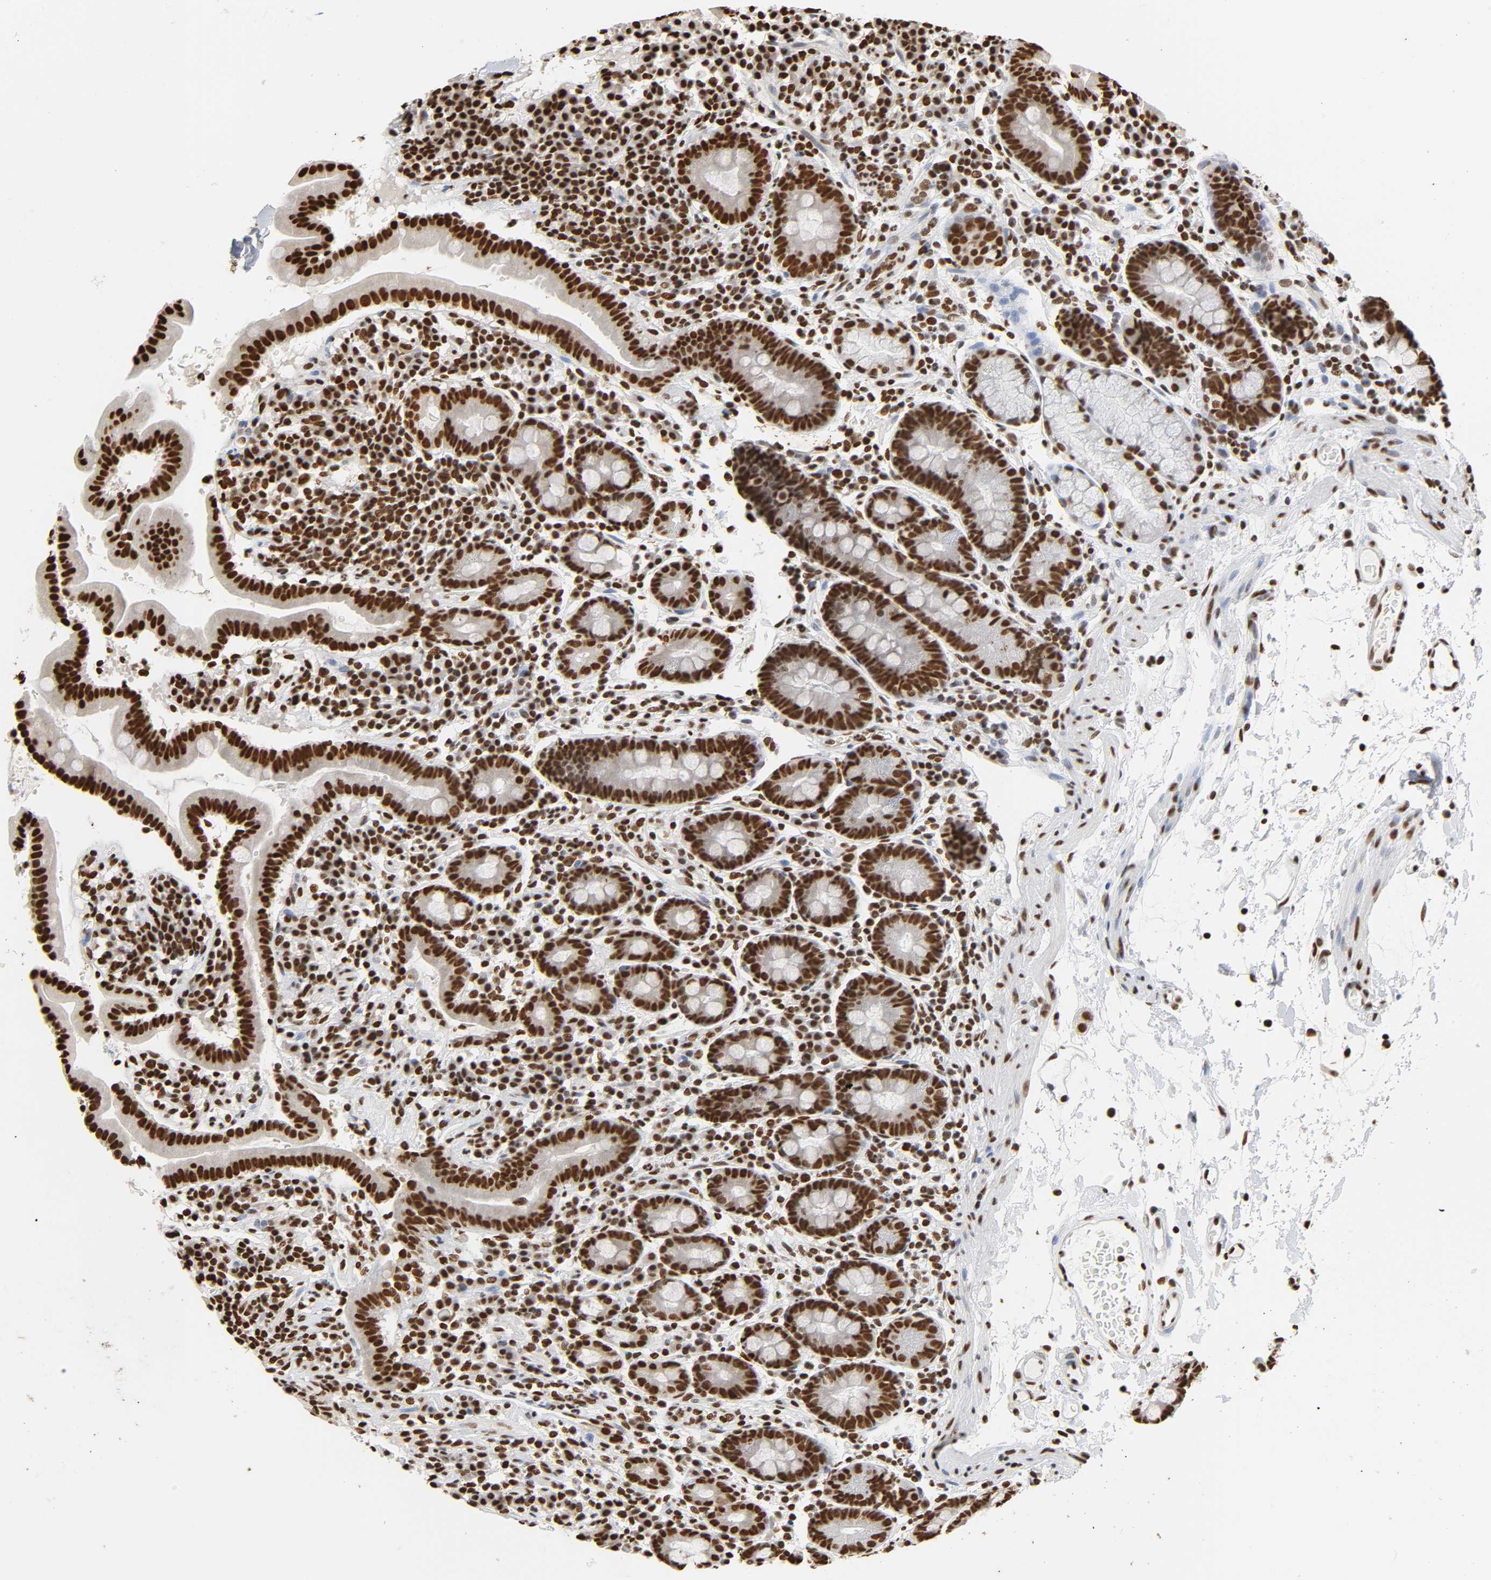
{"staining": {"intensity": "strong", "quantity": ">75%", "location": "nuclear"}, "tissue": "duodenum", "cell_type": "Glandular cells", "image_type": "normal", "snomed": [{"axis": "morphology", "description": "Normal tissue, NOS"}, {"axis": "topography", "description": "Duodenum"}], "caption": "Duodenum stained with DAB (3,3'-diaminobenzidine) immunohistochemistry (IHC) displays high levels of strong nuclear positivity in approximately >75% of glandular cells.", "gene": "HNRNPC", "patient": {"sex": "male", "age": 50}}